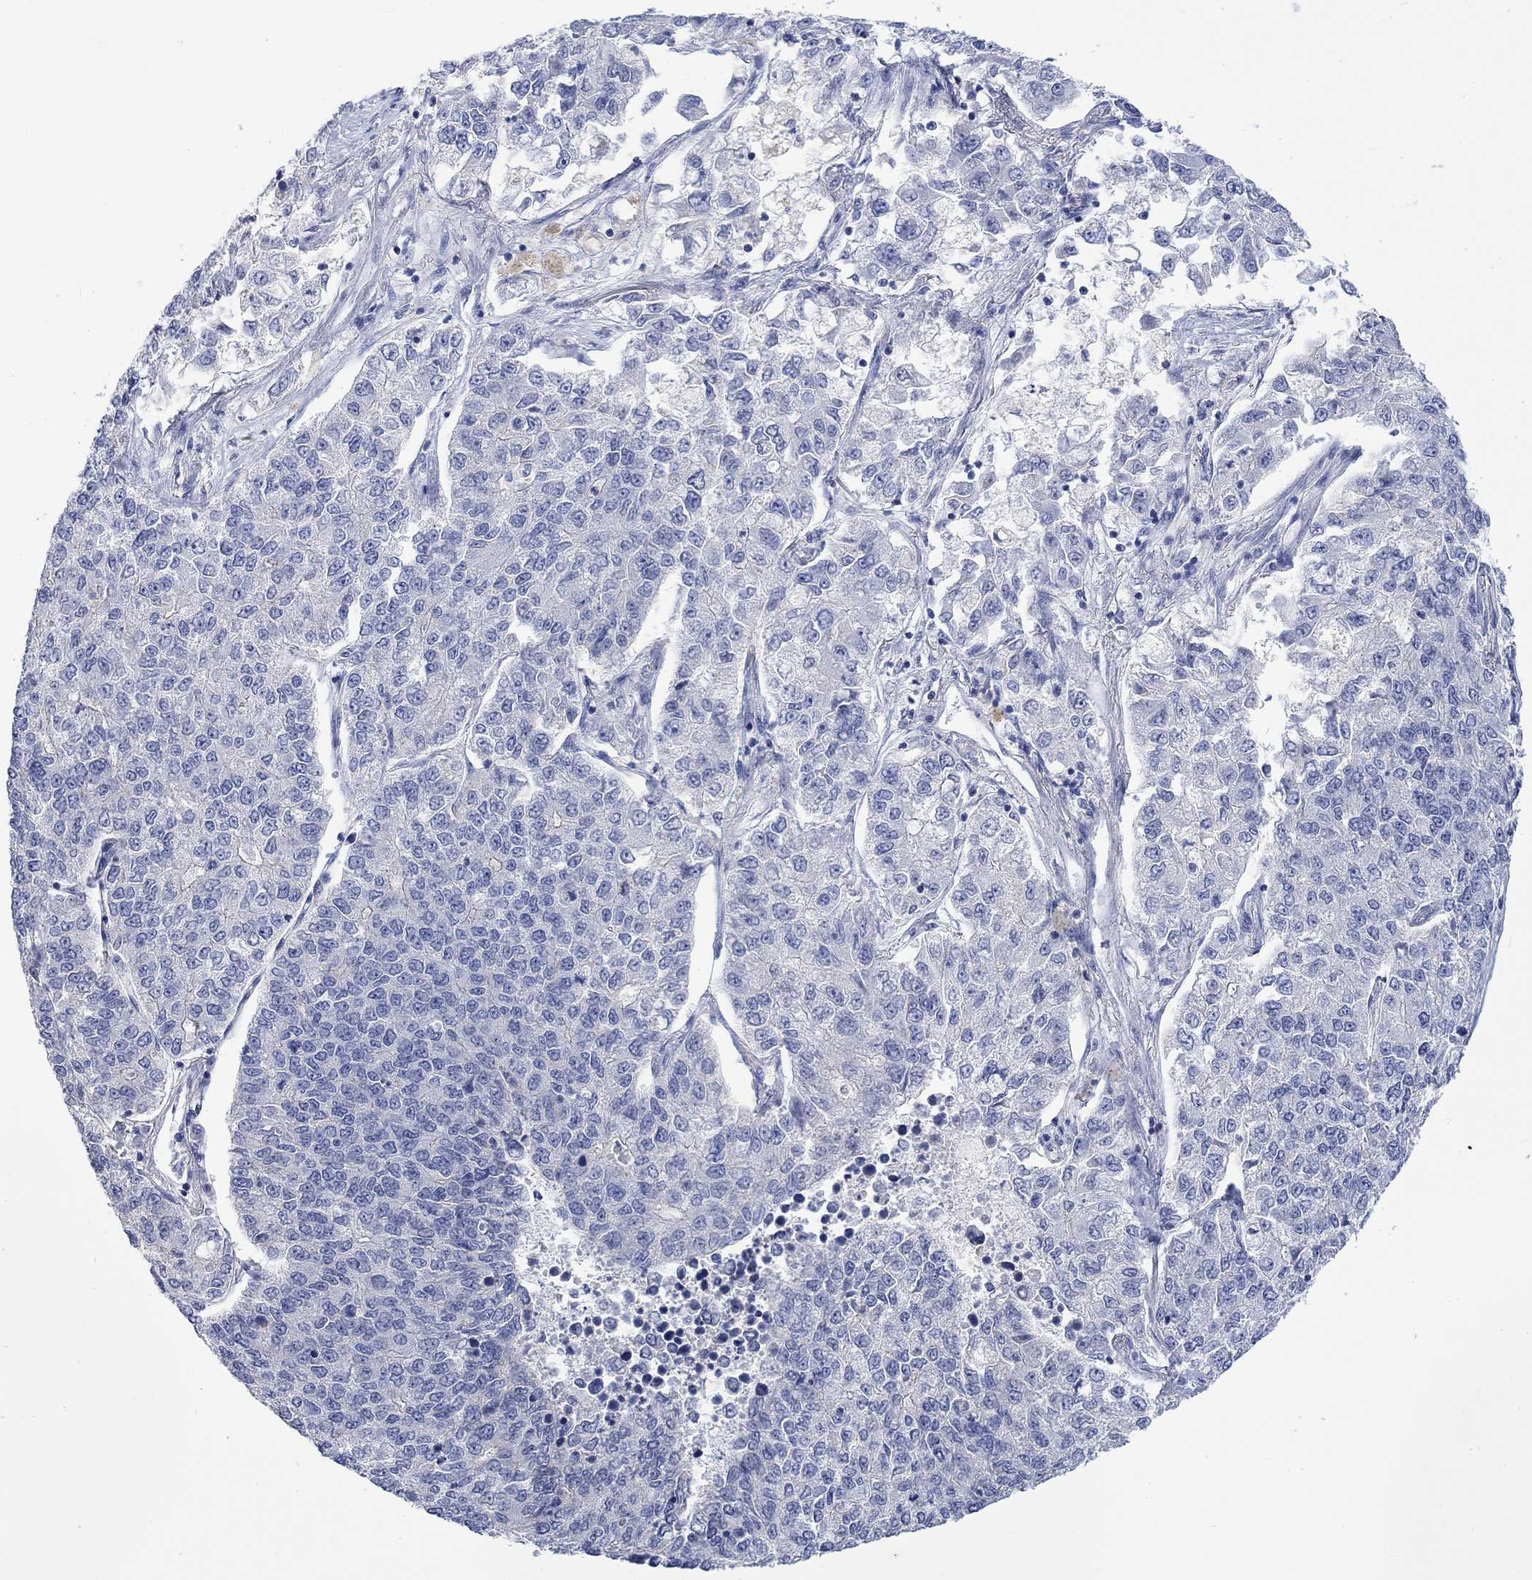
{"staining": {"intensity": "negative", "quantity": "none", "location": "none"}, "tissue": "lung cancer", "cell_type": "Tumor cells", "image_type": "cancer", "snomed": [{"axis": "morphology", "description": "Adenocarcinoma, NOS"}, {"axis": "topography", "description": "Lung"}], "caption": "Lung cancer stained for a protein using immunohistochemistry shows no positivity tumor cells.", "gene": "AGRP", "patient": {"sex": "male", "age": 49}}